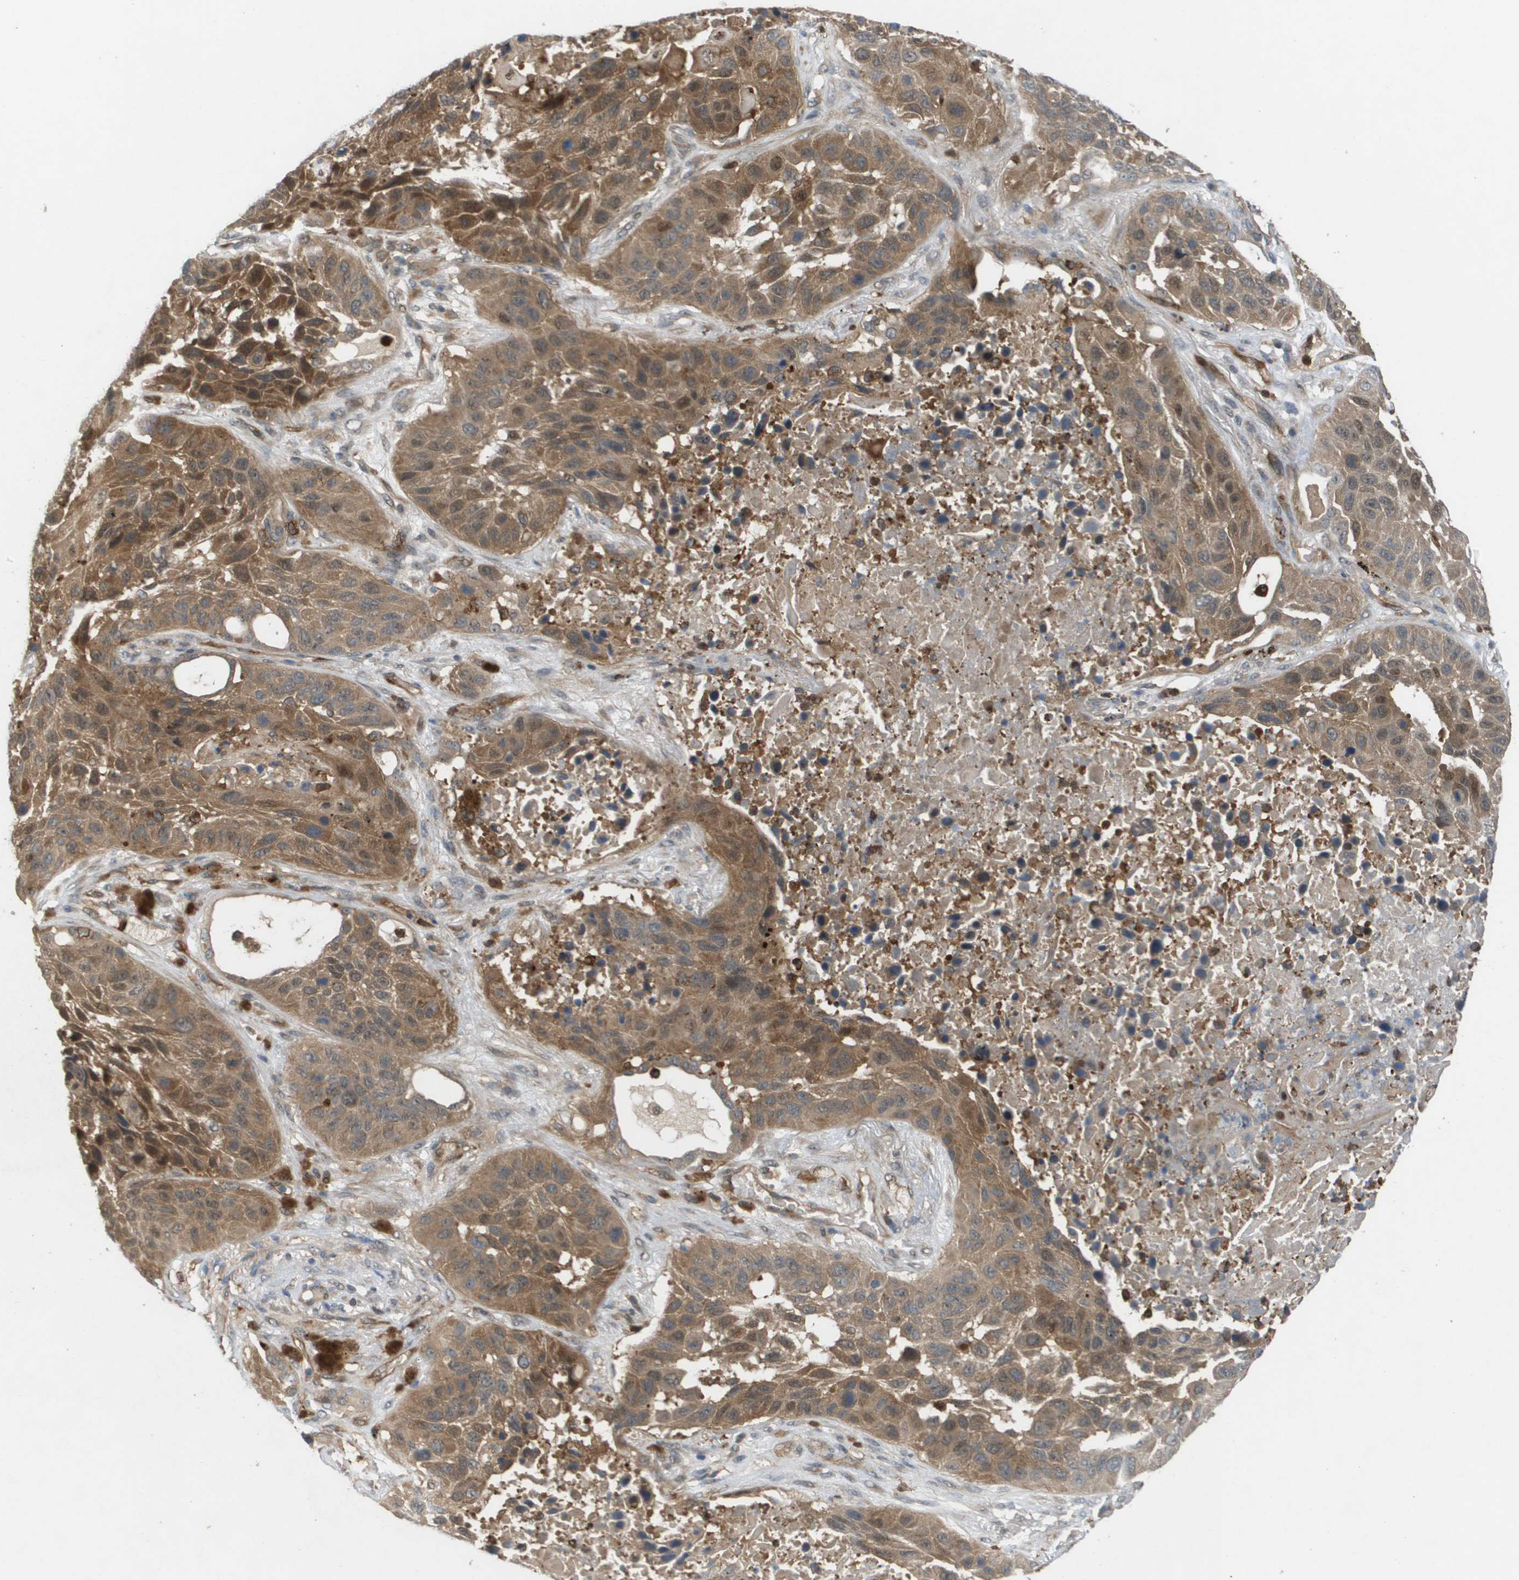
{"staining": {"intensity": "moderate", "quantity": ">75%", "location": "cytoplasmic/membranous,nuclear"}, "tissue": "lung cancer", "cell_type": "Tumor cells", "image_type": "cancer", "snomed": [{"axis": "morphology", "description": "Squamous cell carcinoma, NOS"}, {"axis": "topography", "description": "Lung"}], "caption": "Moderate cytoplasmic/membranous and nuclear protein staining is appreciated in about >75% of tumor cells in squamous cell carcinoma (lung).", "gene": "PALD1", "patient": {"sex": "male", "age": 57}}